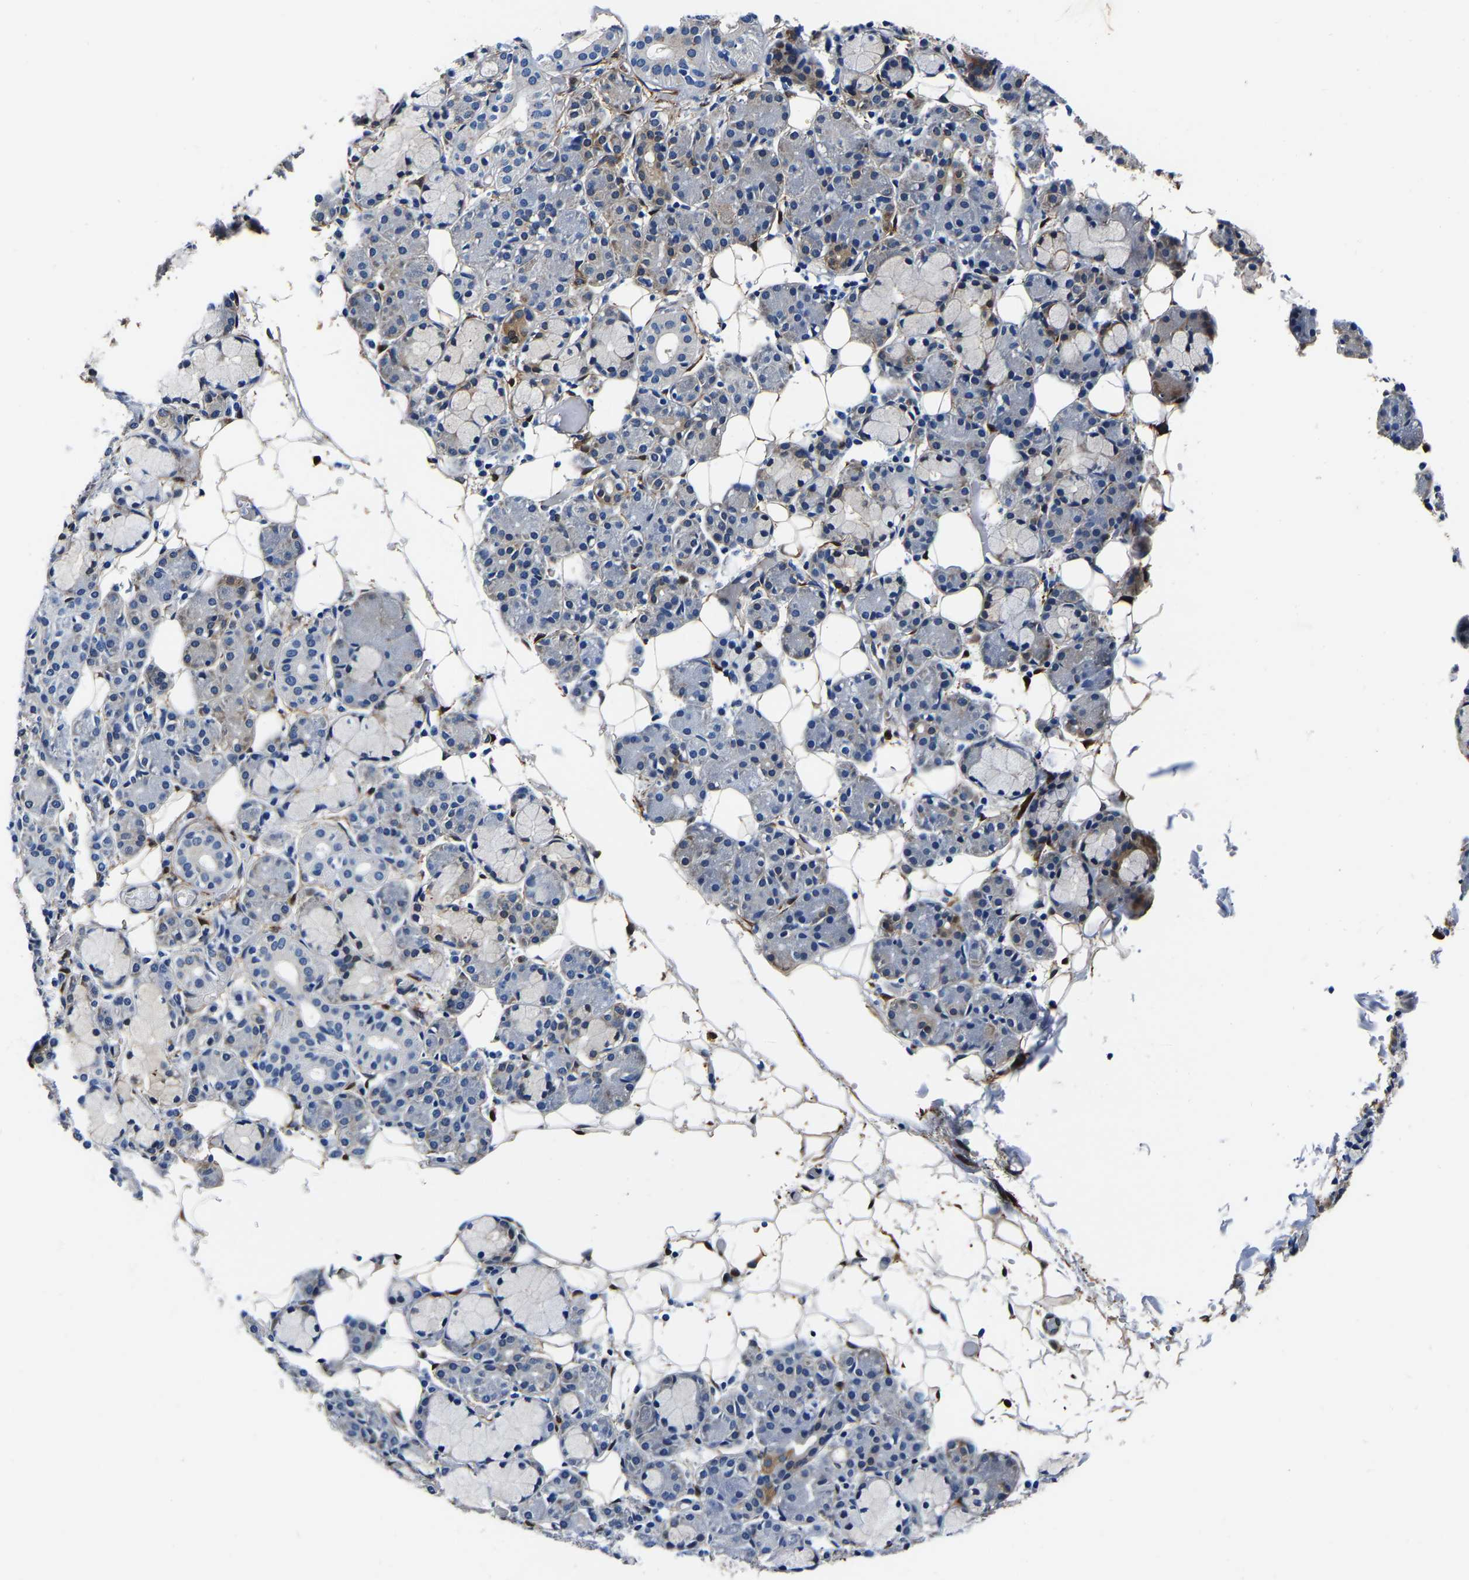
{"staining": {"intensity": "moderate", "quantity": "<25%", "location": "cytoplasmic/membranous"}, "tissue": "salivary gland", "cell_type": "Glandular cells", "image_type": "normal", "snomed": [{"axis": "morphology", "description": "Normal tissue, NOS"}, {"axis": "topography", "description": "Salivary gland"}], "caption": "Protein analysis of benign salivary gland exhibits moderate cytoplasmic/membranous staining in approximately <25% of glandular cells. (IHC, brightfield microscopy, high magnification).", "gene": "S100A13", "patient": {"sex": "male", "age": 63}}